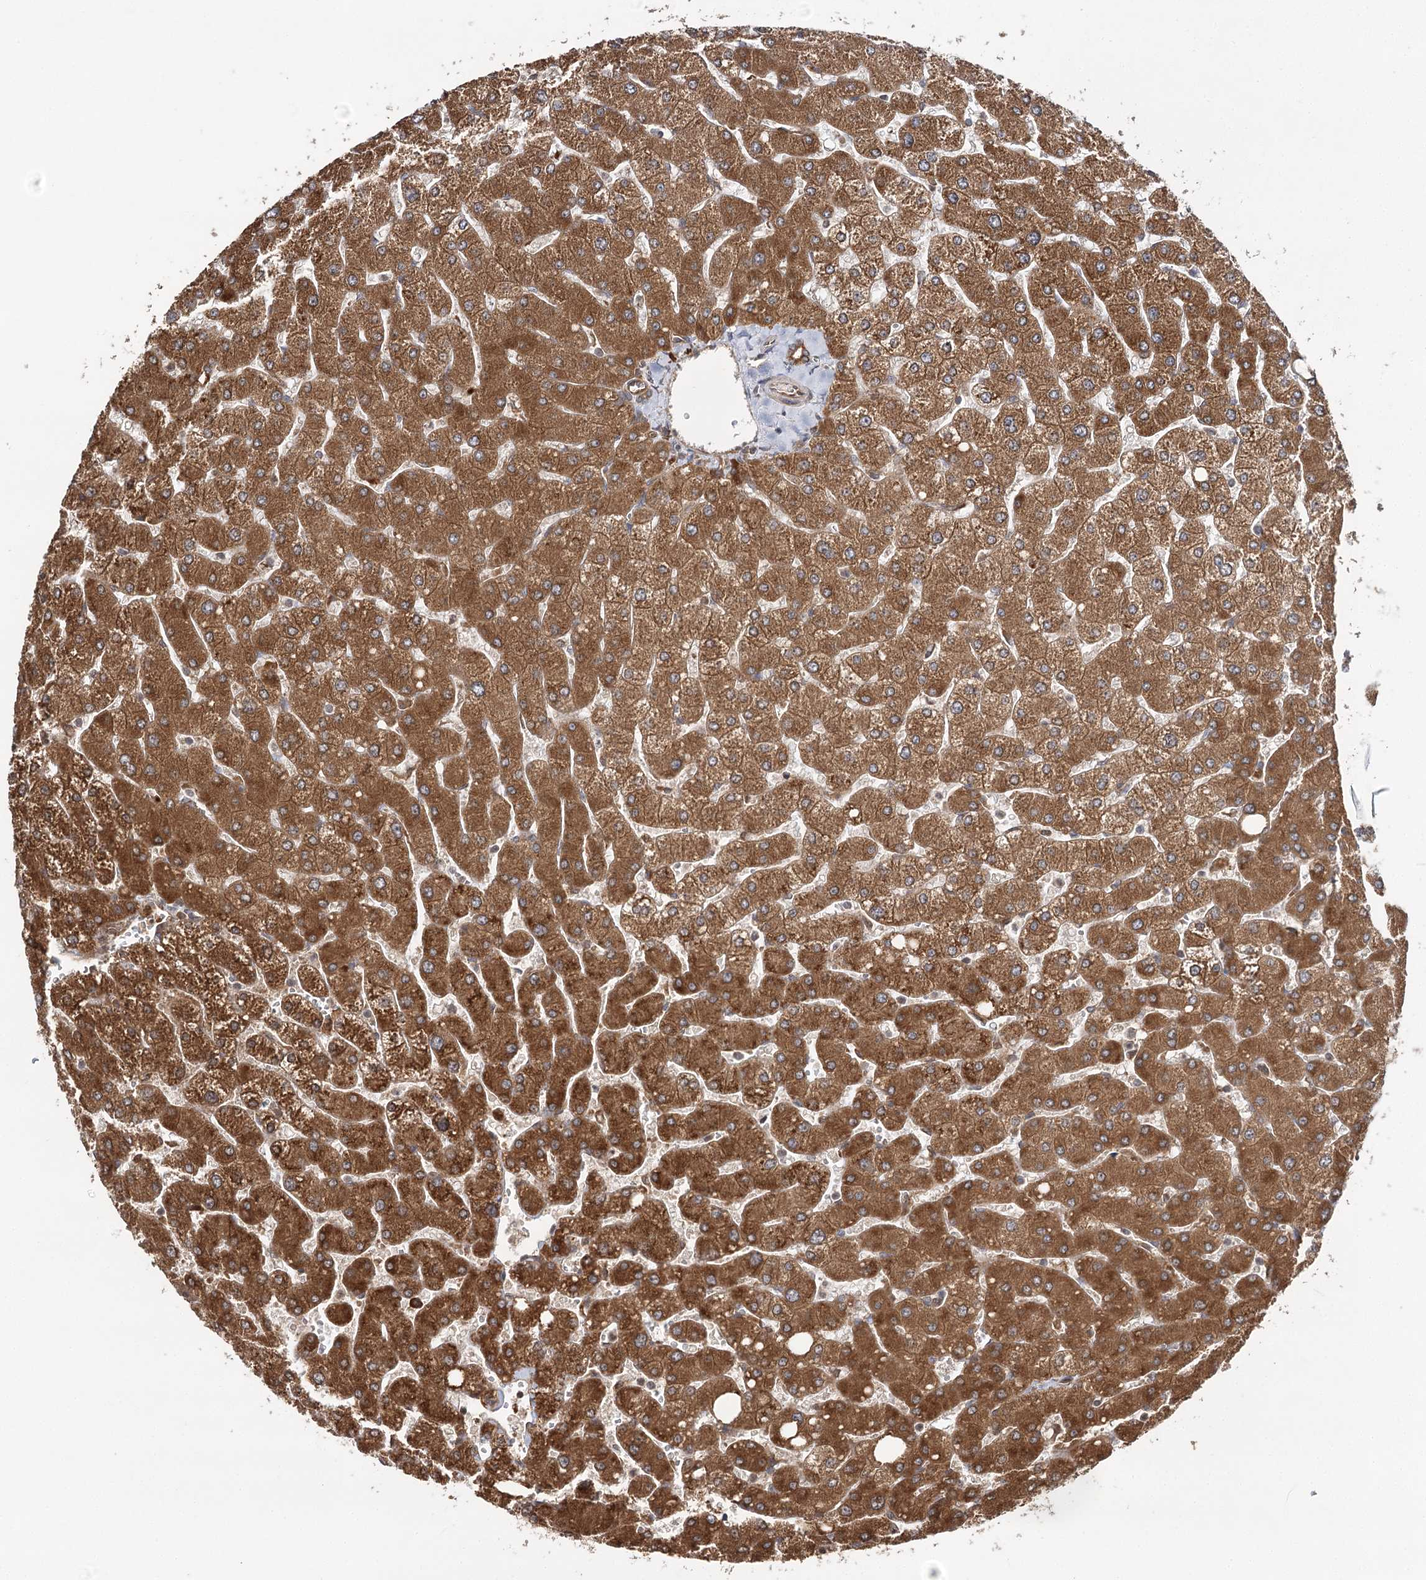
{"staining": {"intensity": "moderate", "quantity": ">75%", "location": "cytoplasmic/membranous"}, "tissue": "liver", "cell_type": "Cholangiocytes", "image_type": "normal", "snomed": [{"axis": "morphology", "description": "Normal tissue, NOS"}, {"axis": "topography", "description": "Liver"}], "caption": "Normal liver was stained to show a protein in brown. There is medium levels of moderate cytoplasmic/membranous expression in about >75% of cholangiocytes.", "gene": "DNAJB14", "patient": {"sex": "male", "age": 55}}